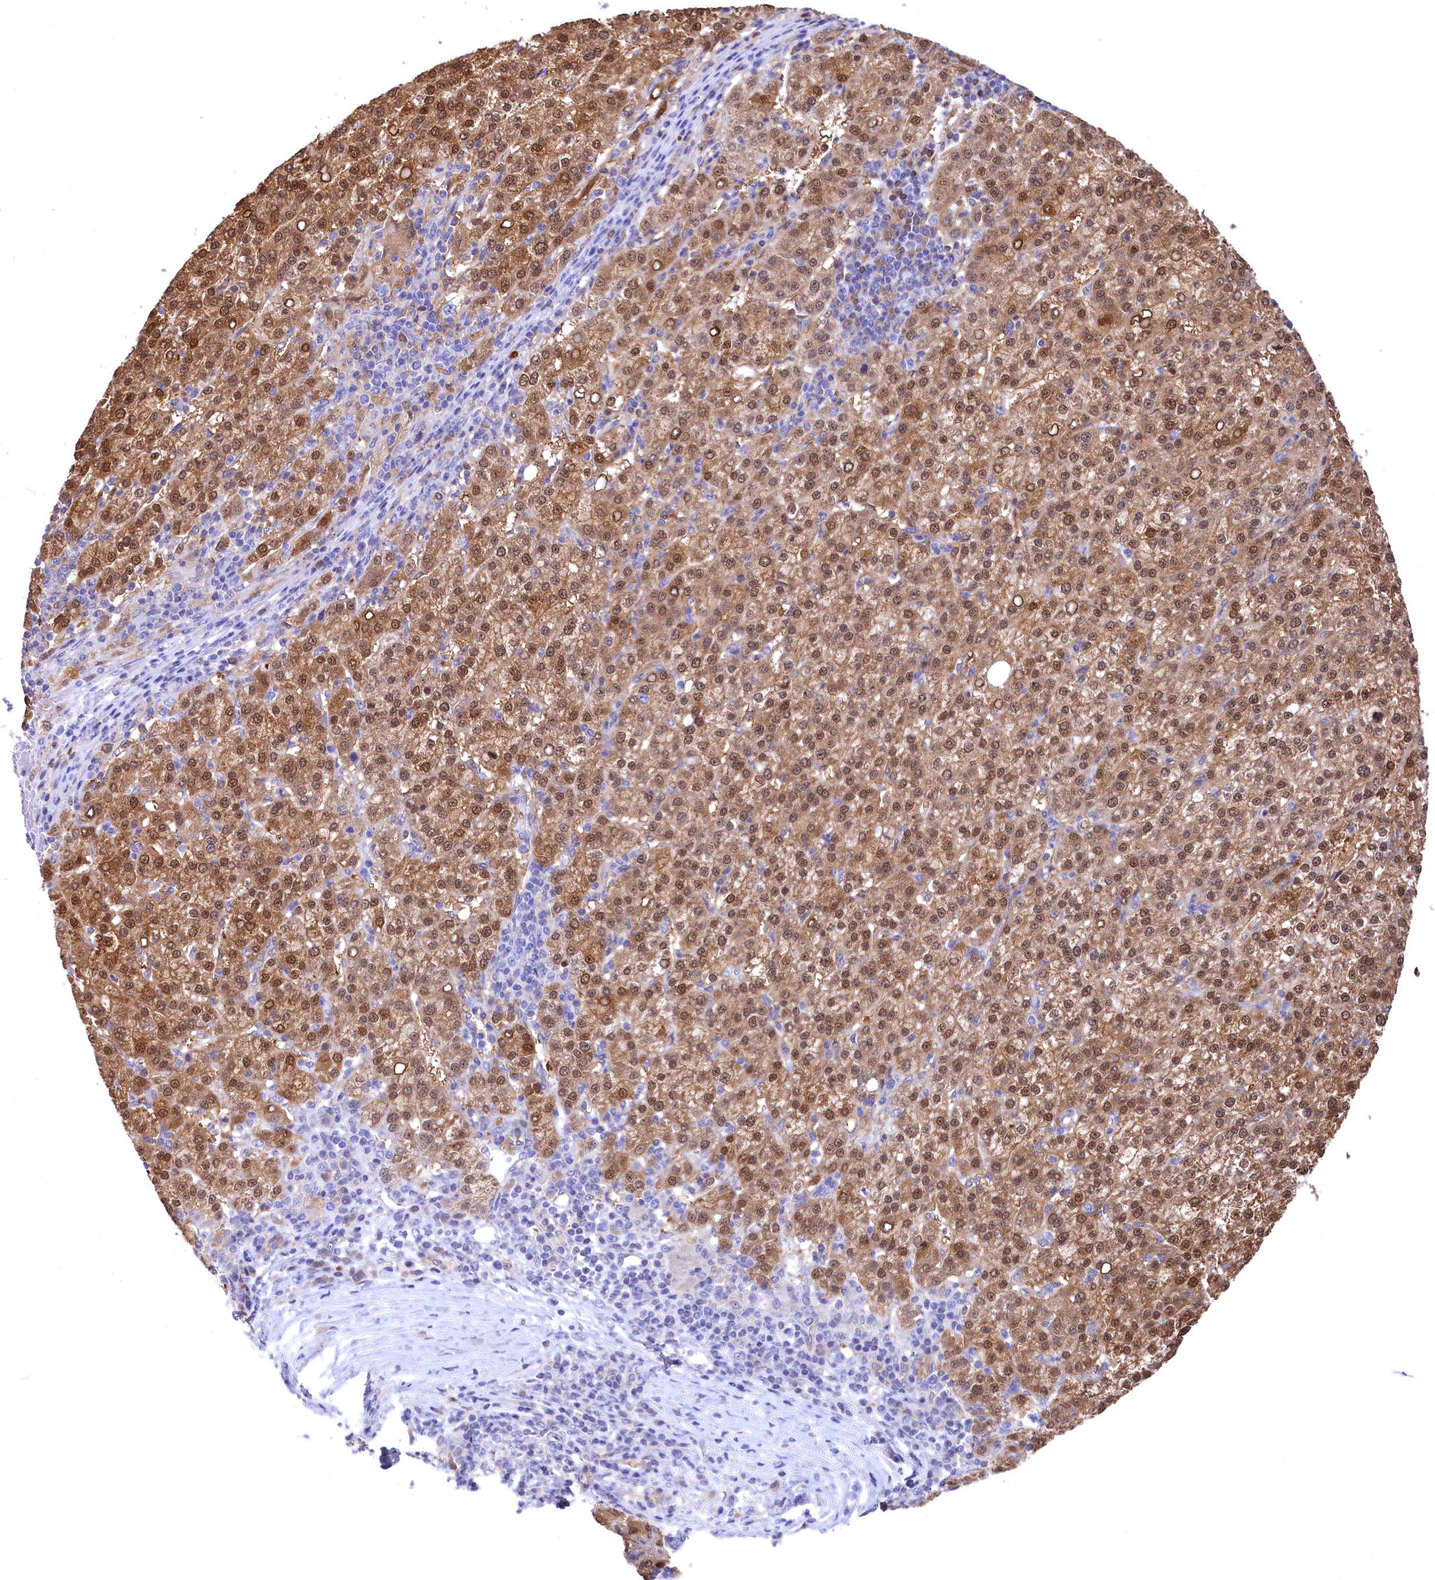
{"staining": {"intensity": "moderate", "quantity": ">75%", "location": "cytoplasmic/membranous,nuclear"}, "tissue": "liver cancer", "cell_type": "Tumor cells", "image_type": "cancer", "snomed": [{"axis": "morphology", "description": "Carcinoma, Hepatocellular, NOS"}, {"axis": "topography", "description": "Liver"}], "caption": "Moderate cytoplasmic/membranous and nuclear positivity is identified in about >75% of tumor cells in hepatocellular carcinoma (liver).", "gene": "C11orf54", "patient": {"sex": "female", "age": 58}}